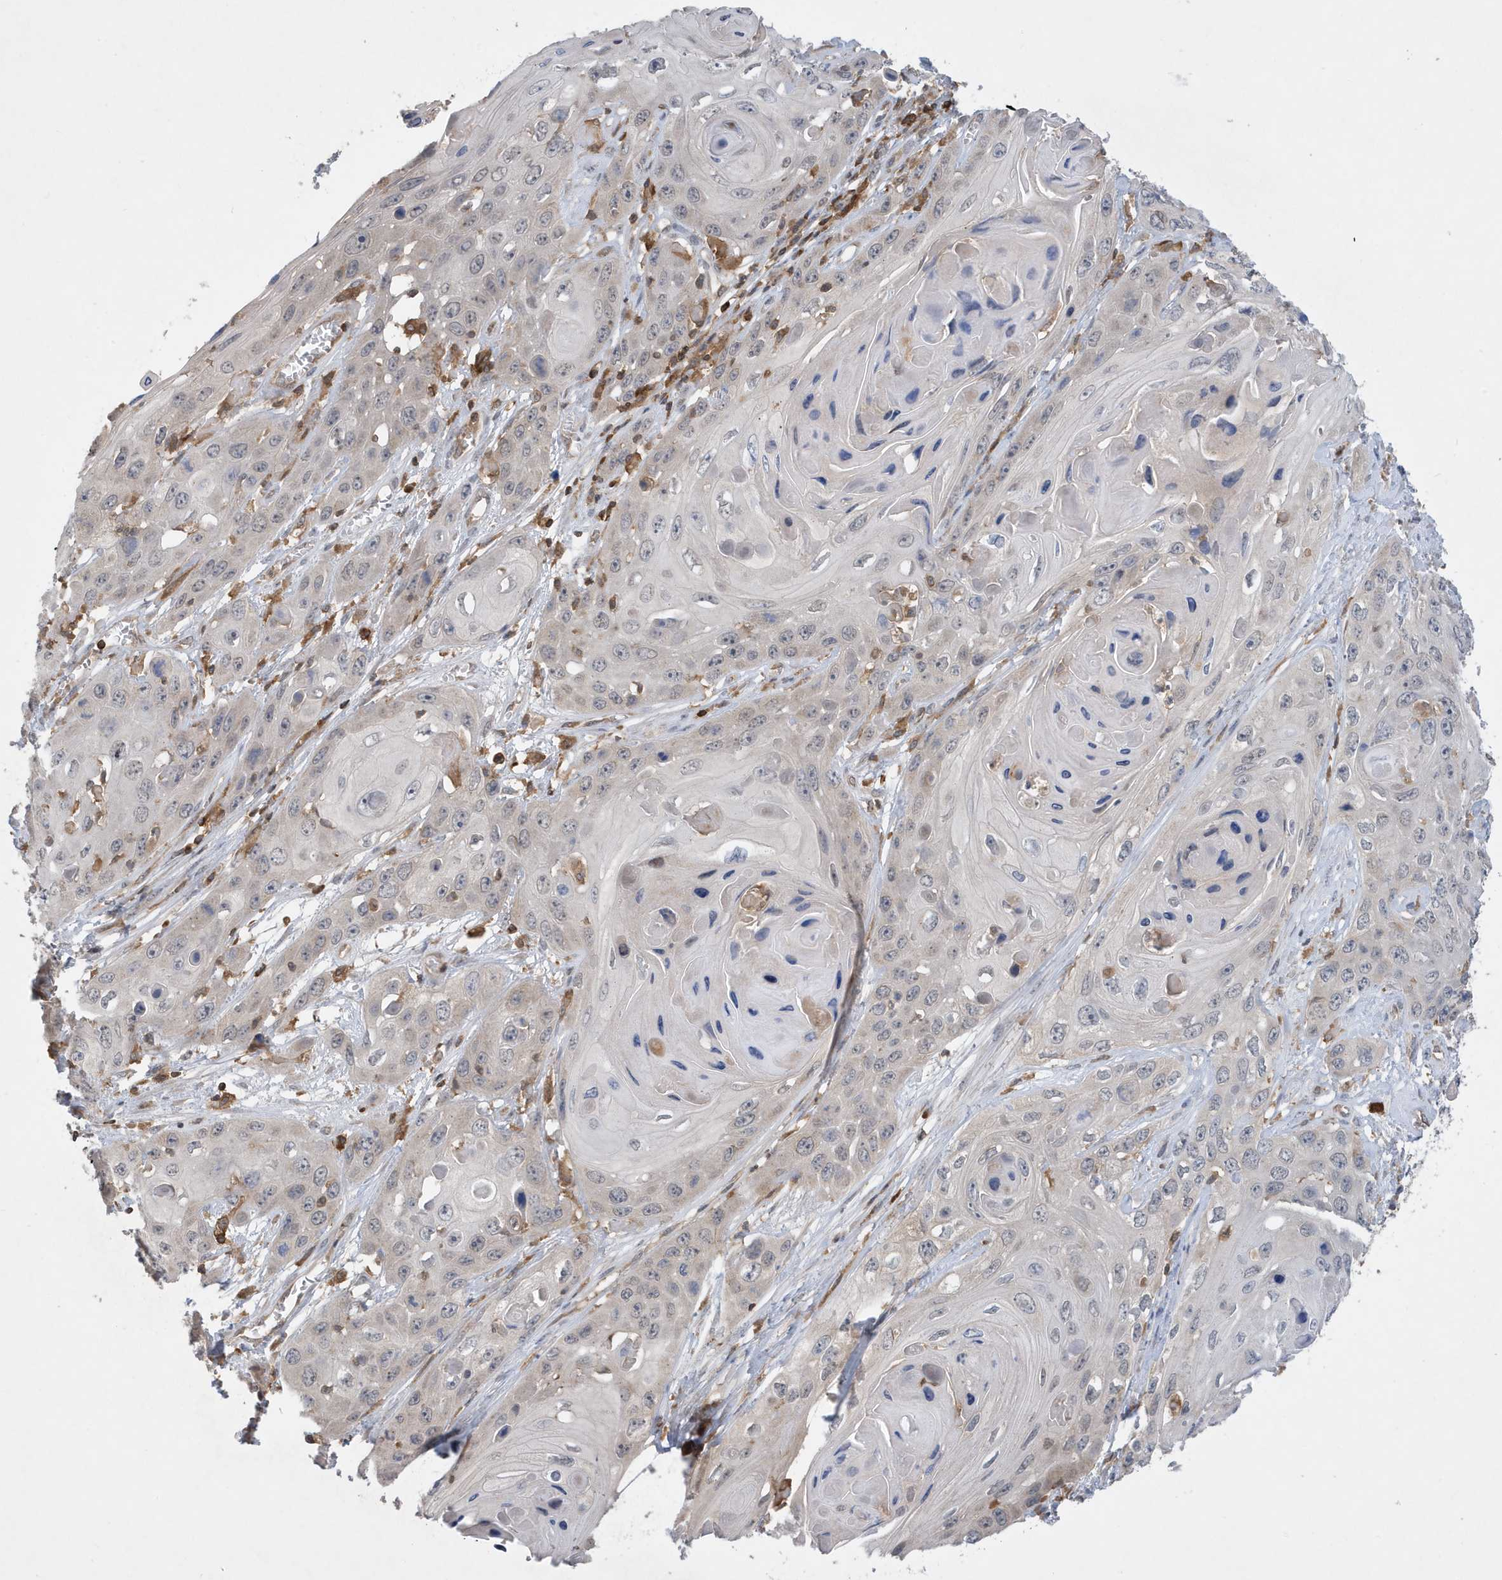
{"staining": {"intensity": "negative", "quantity": "none", "location": "none"}, "tissue": "skin cancer", "cell_type": "Tumor cells", "image_type": "cancer", "snomed": [{"axis": "morphology", "description": "Squamous cell carcinoma, NOS"}, {"axis": "topography", "description": "Skin"}], "caption": "Tumor cells are negative for brown protein staining in skin cancer.", "gene": "NSUN3", "patient": {"sex": "male", "age": 55}}